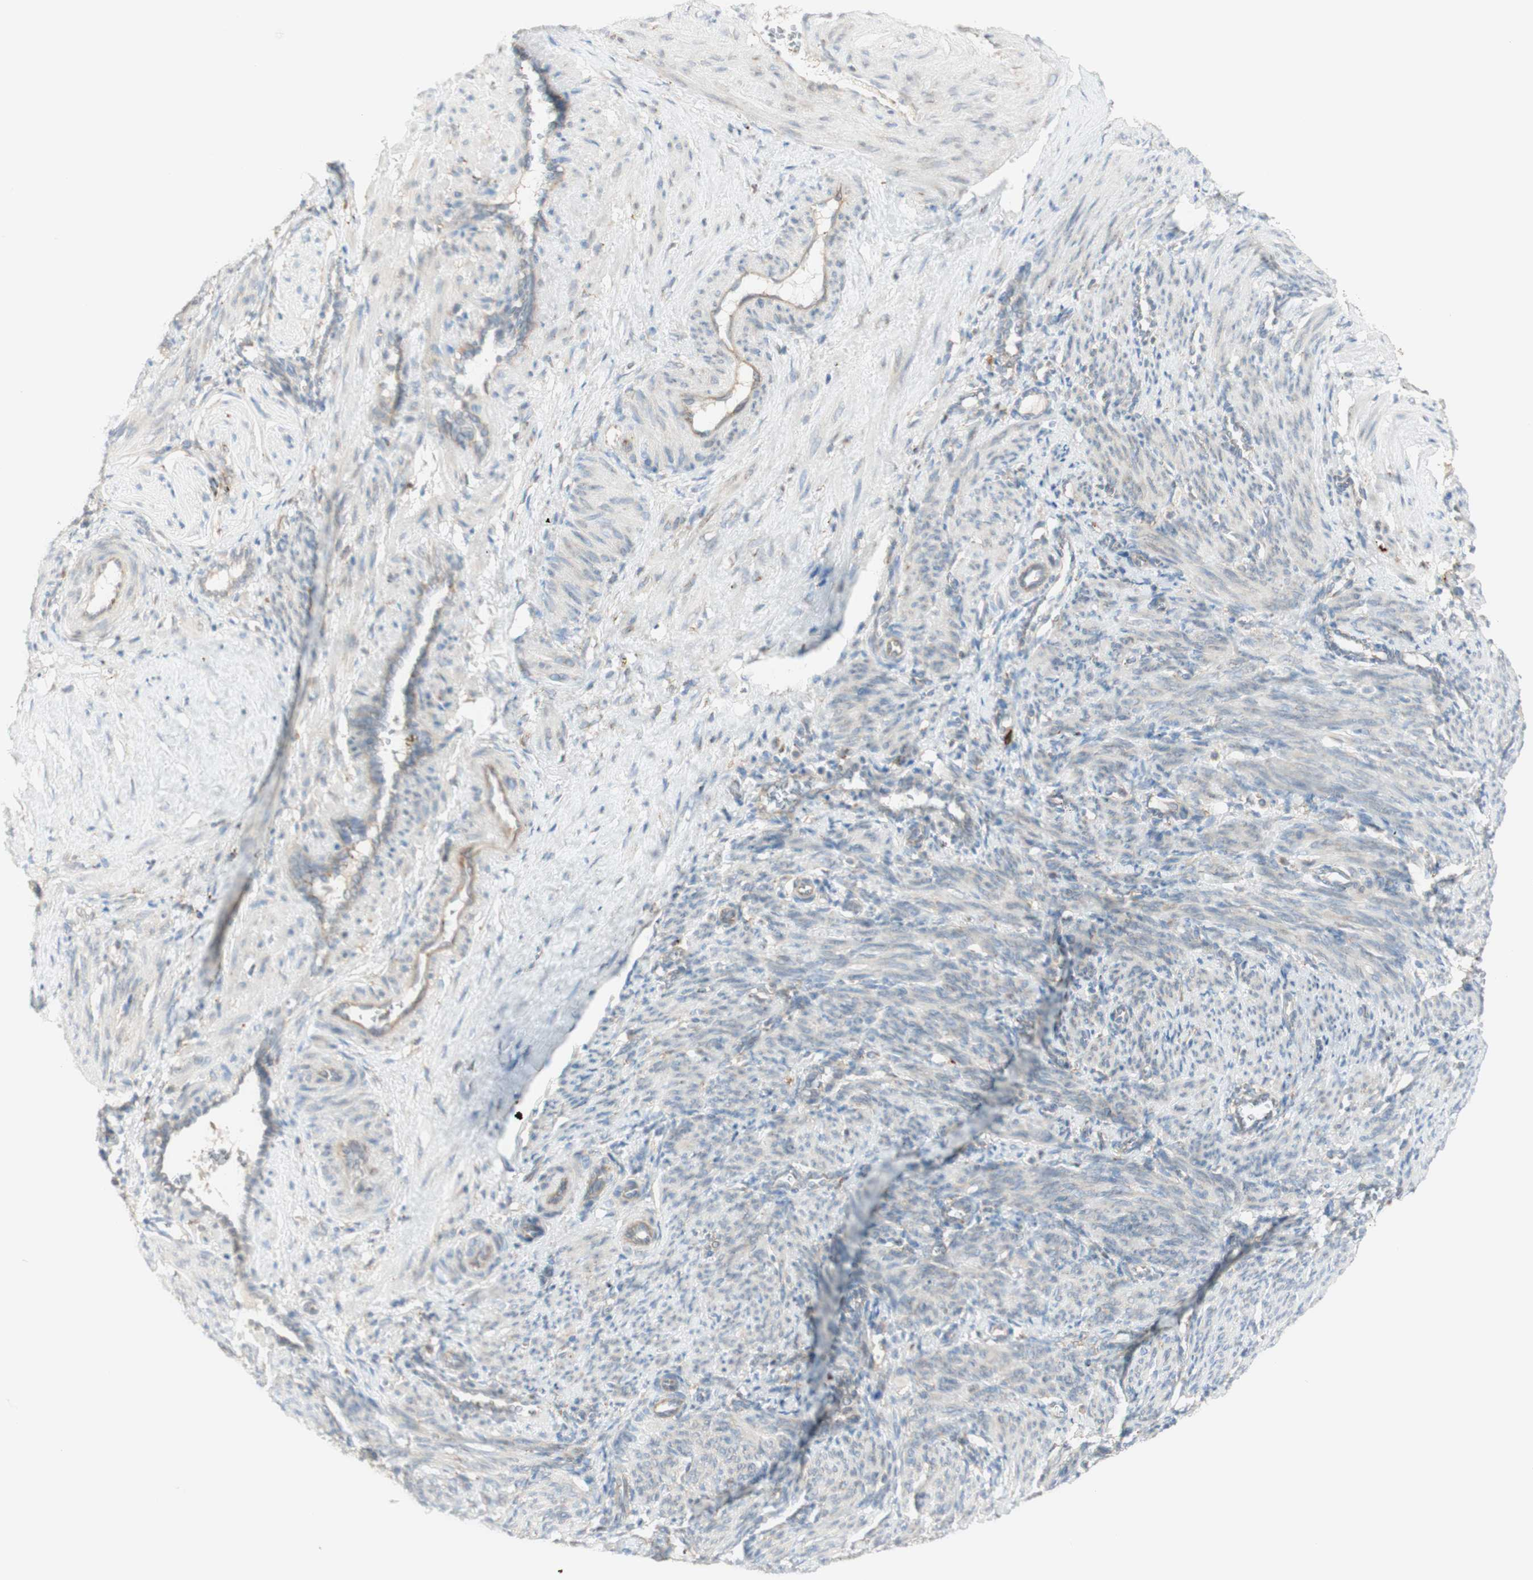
{"staining": {"intensity": "negative", "quantity": "none", "location": "none"}, "tissue": "smooth muscle", "cell_type": "Smooth muscle cells", "image_type": "normal", "snomed": [{"axis": "morphology", "description": "Normal tissue, NOS"}, {"axis": "topography", "description": "Endometrium"}], "caption": "A histopathology image of human smooth muscle is negative for staining in smooth muscle cells. Brightfield microscopy of immunohistochemistry stained with DAB (brown) and hematoxylin (blue), captured at high magnification.", "gene": "MANF", "patient": {"sex": "female", "age": 33}}